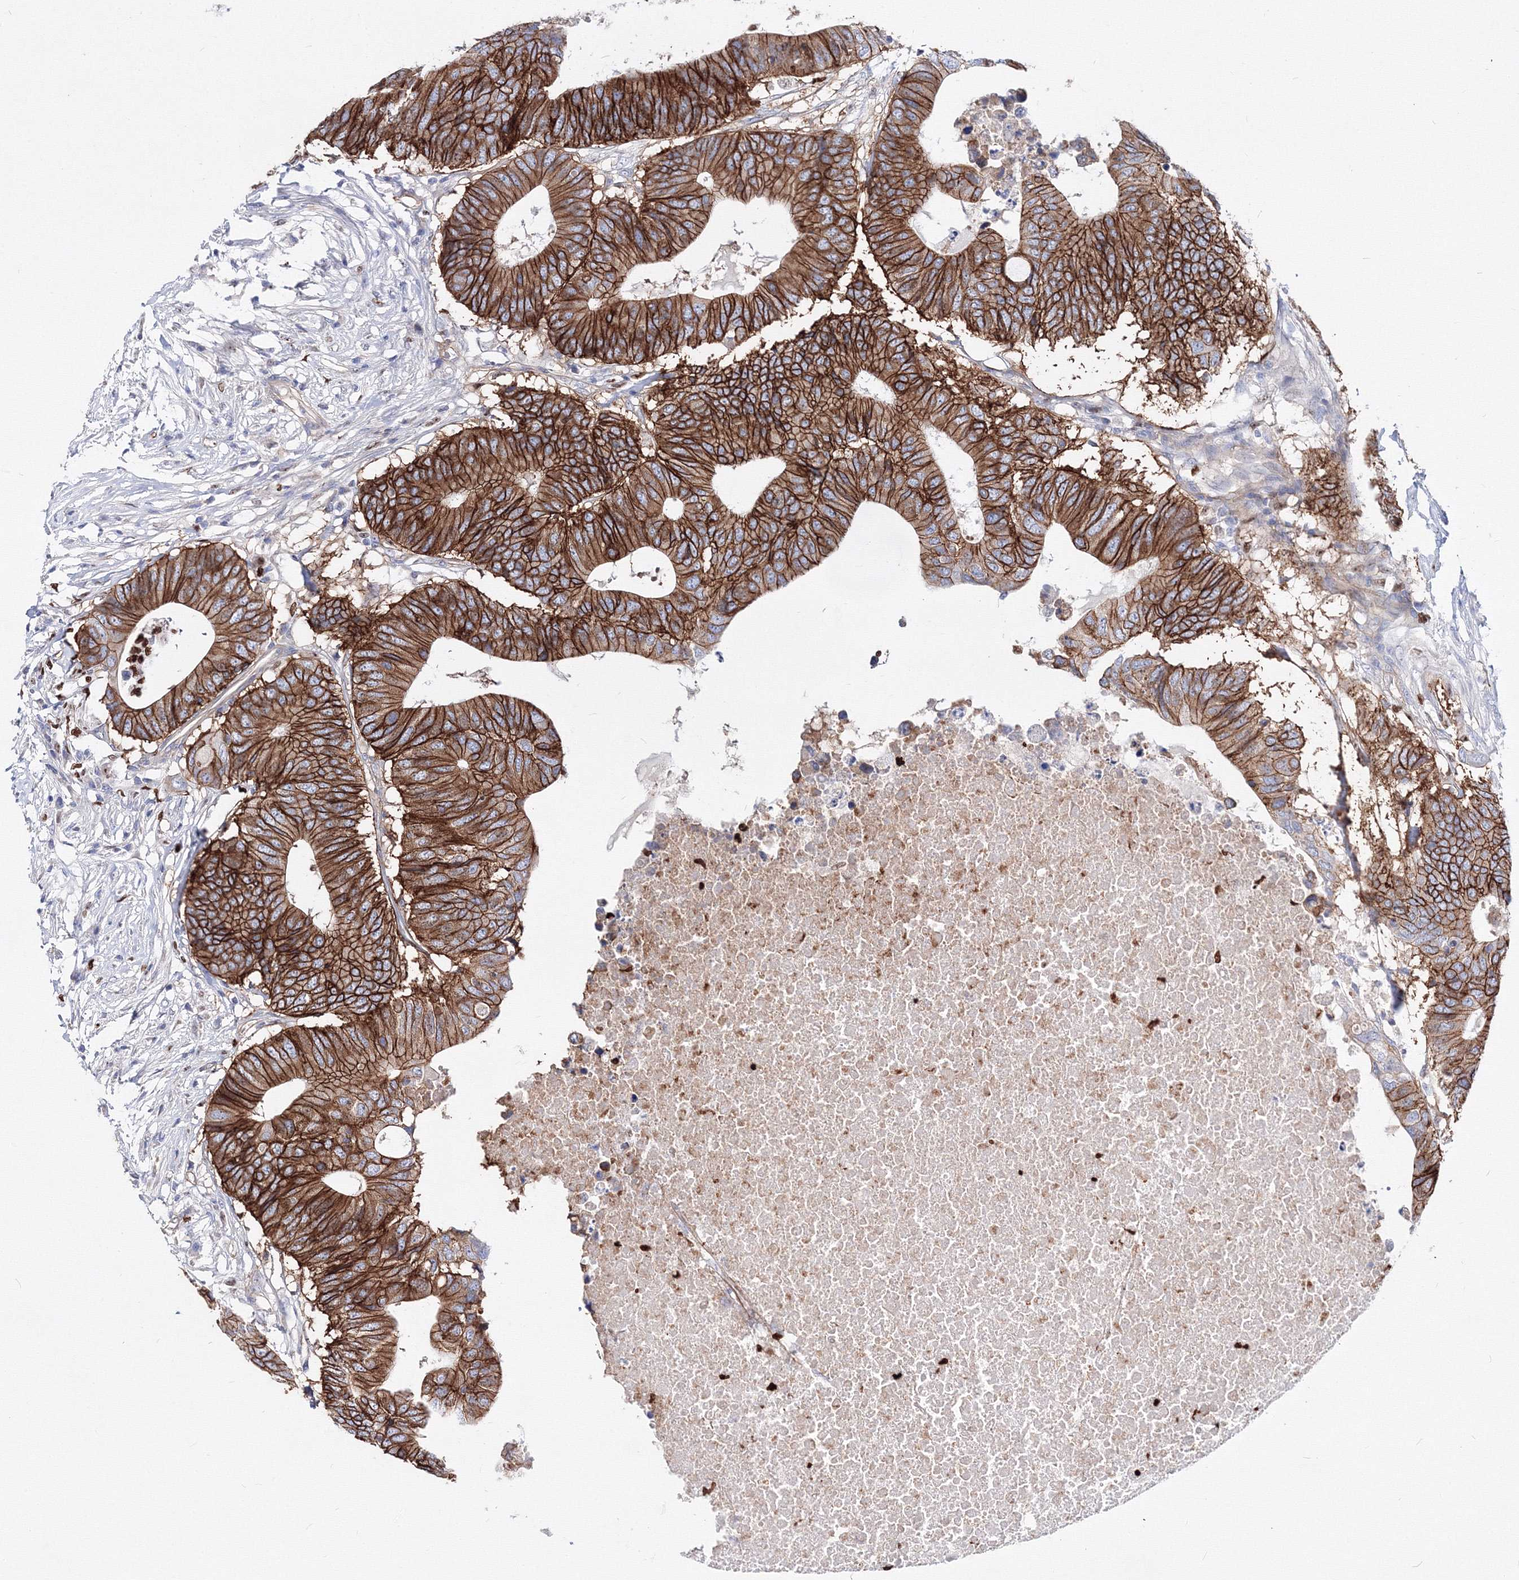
{"staining": {"intensity": "strong", "quantity": ">75%", "location": "cytoplasmic/membranous"}, "tissue": "colorectal cancer", "cell_type": "Tumor cells", "image_type": "cancer", "snomed": [{"axis": "morphology", "description": "Adenocarcinoma, NOS"}, {"axis": "topography", "description": "Colon"}], "caption": "A brown stain labels strong cytoplasmic/membranous positivity of a protein in adenocarcinoma (colorectal) tumor cells.", "gene": "C11orf52", "patient": {"sex": "male", "age": 71}}